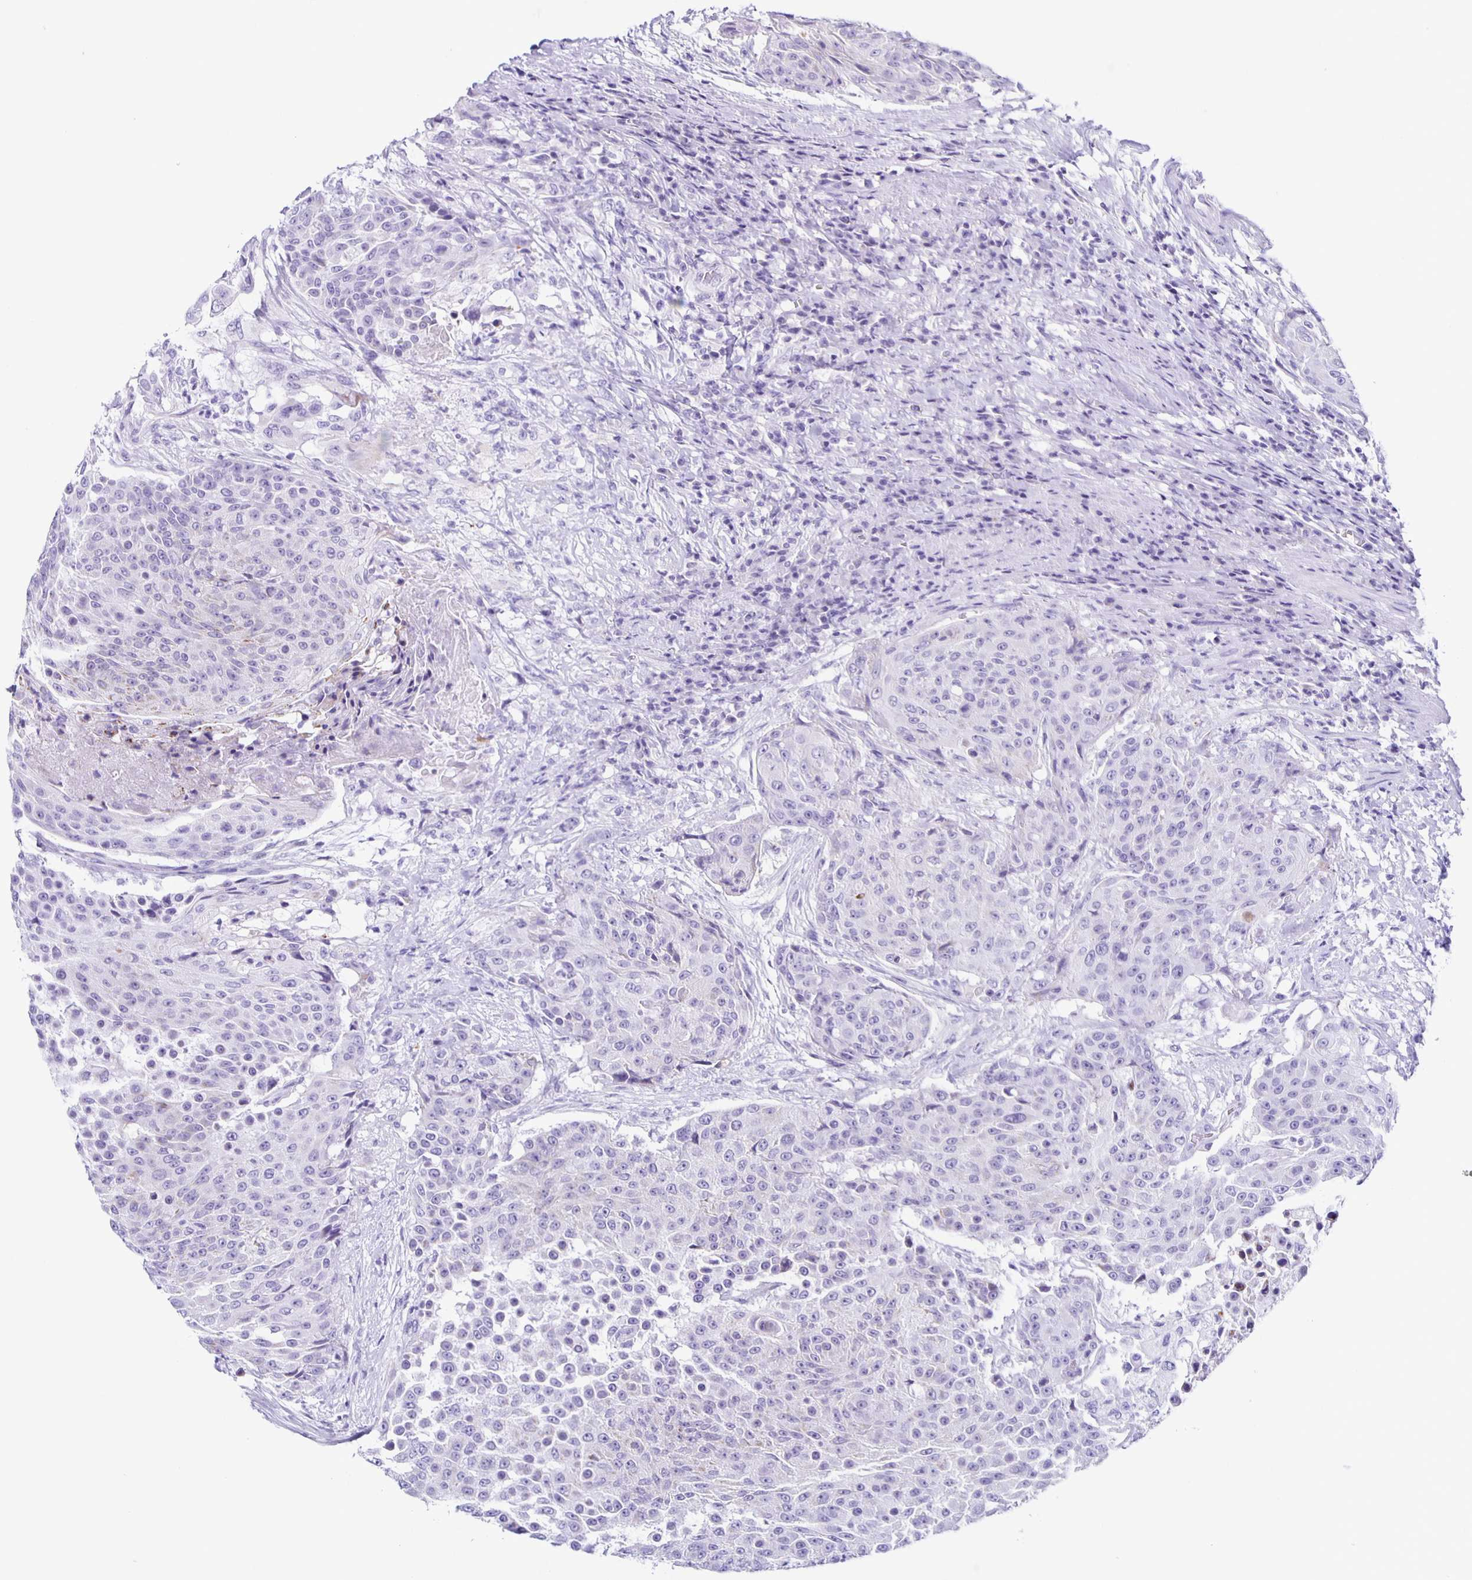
{"staining": {"intensity": "negative", "quantity": "none", "location": "none"}, "tissue": "urothelial cancer", "cell_type": "Tumor cells", "image_type": "cancer", "snomed": [{"axis": "morphology", "description": "Urothelial carcinoma, High grade"}, {"axis": "topography", "description": "Urinary bladder"}], "caption": "Protein analysis of urothelial cancer displays no significant expression in tumor cells. (DAB (3,3'-diaminobenzidine) IHC, high magnification).", "gene": "AQP6", "patient": {"sex": "female", "age": 63}}